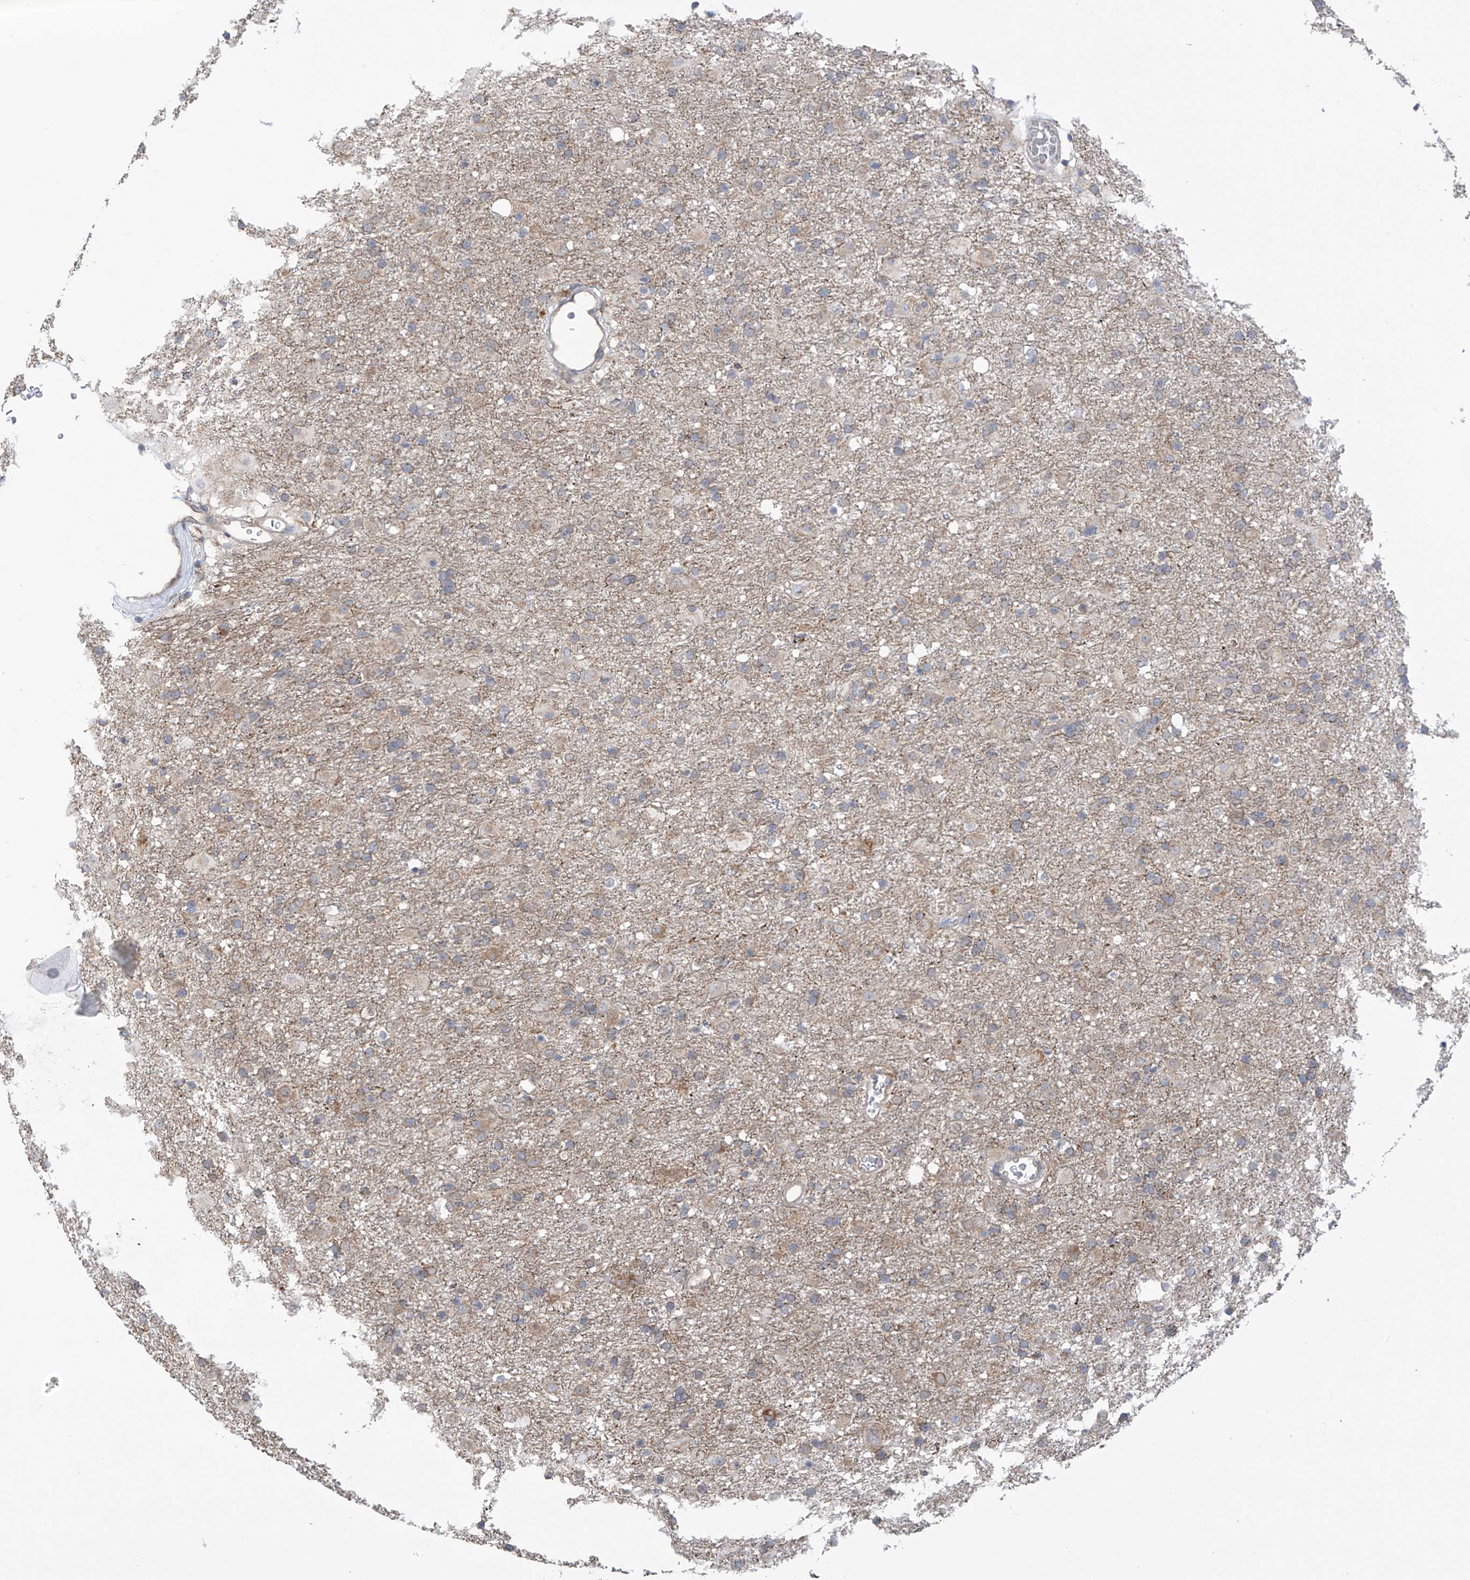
{"staining": {"intensity": "weak", "quantity": "<25%", "location": "cytoplasmic/membranous"}, "tissue": "glioma", "cell_type": "Tumor cells", "image_type": "cancer", "snomed": [{"axis": "morphology", "description": "Glioma, malignant, Low grade"}, {"axis": "topography", "description": "Brain"}], "caption": "Immunohistochemical staining of human malignant glioma (low-grade) demonstrates no significant positivity in tumor cells. (DAB immunohistochemistry with hematoxylin counter stain).", "gene": "KIAA1522", "patient": {"sex": "male", "age": 65}}